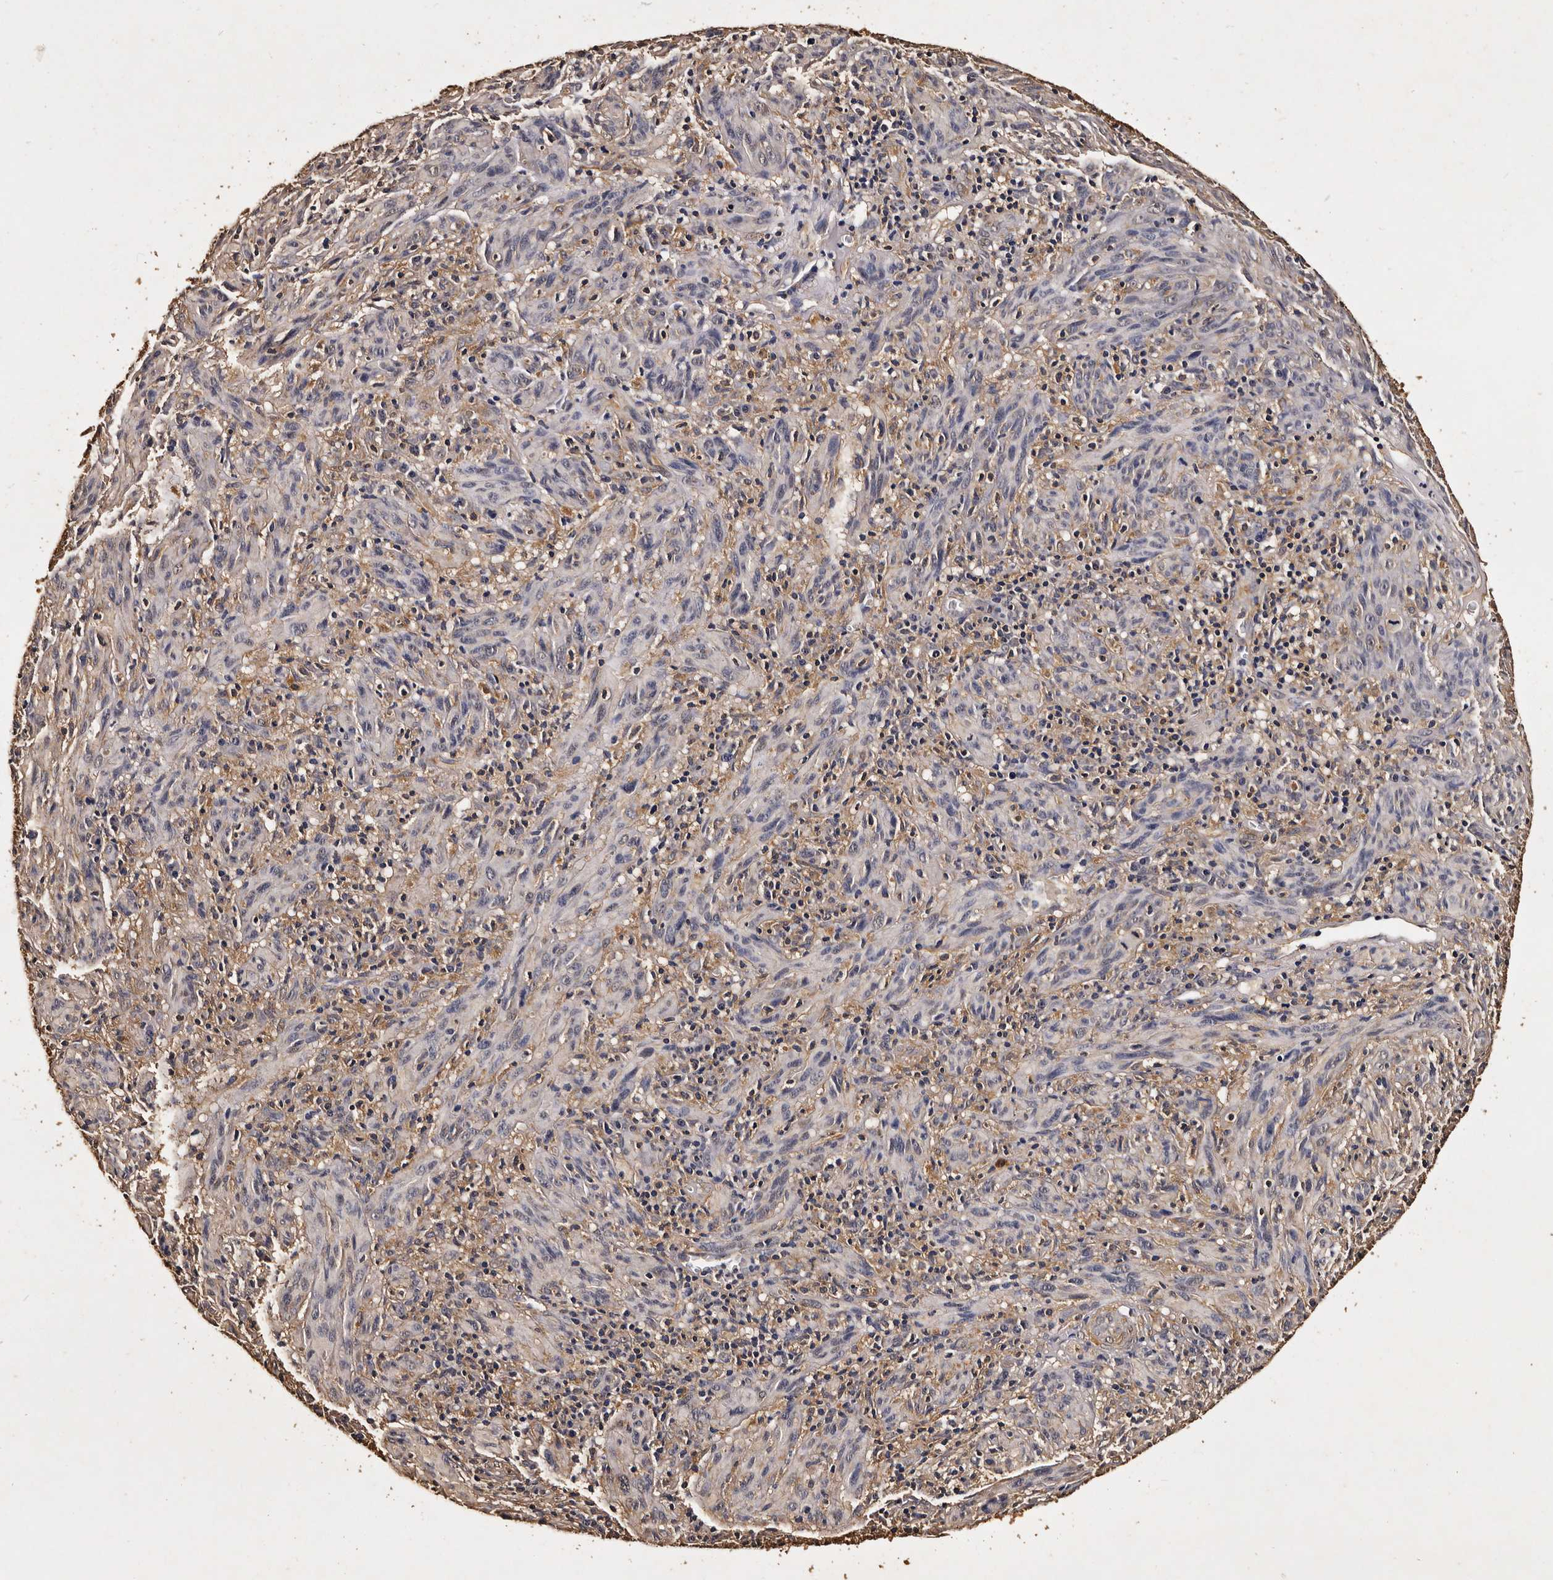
{"staining": {"intensity": "negative", "quantity": "none", "location": "none"}, "tissue": "melanoma", "cell_type": "Tumor cells", "image_type": "cancer", "snomed": [{"axis": "morphology", "description": "Malignant melanoma, NOS"}, {"axis": "topography", "description": "Skin of head"}], "caption": "This is an immunohistochemistry image of human malignant melanoma. There is no positivity in tumor cells.", "gene": "PARS2", "patient": {"sex": "male", "age": 96}}